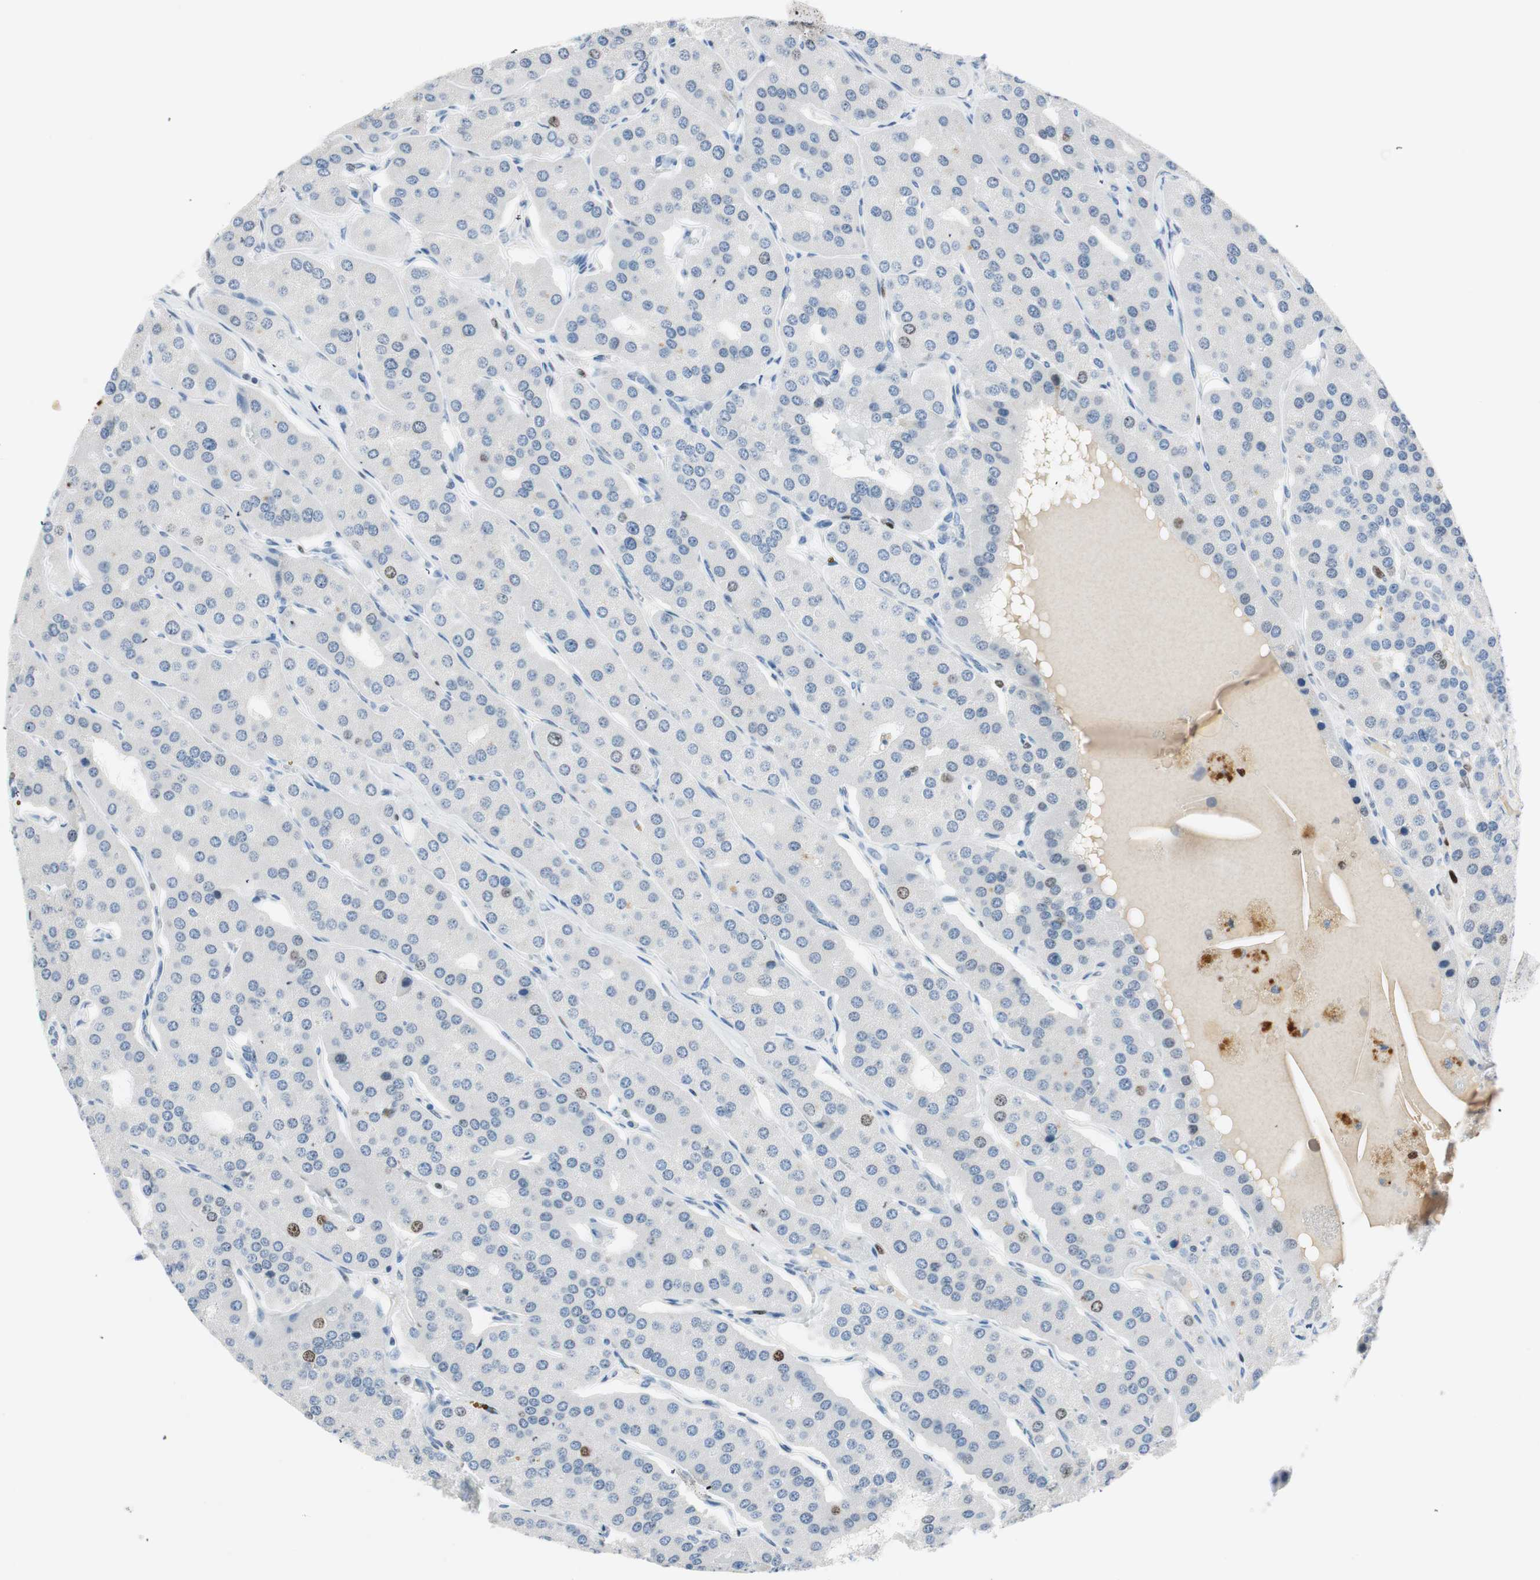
{"staining": {"intensity": "negative", "quantity": "none", "location": "none"}, "tissue": "parathyroid gland", "cell_type": "Glandular cells", "image_type": "normal", "snomed": [{"axis": "morphology", "description": "Normal tissue, NOS"}, {"axis": "morphology", "description": "Adenoma, NOS"}, {"axis": "topography", "description": "Parathyroid gland"}], "caption": "This is a photomicrograph of IHC staining of normal parathyroid gland, which shows no positivity in glandular cells. (Brightfield microscopy of DAB (3,3'-diaminobenzidine) immunohistochemistry at high magnification).", "gene": "EZH2", "patient": {"sex": "female", "age": 86}}